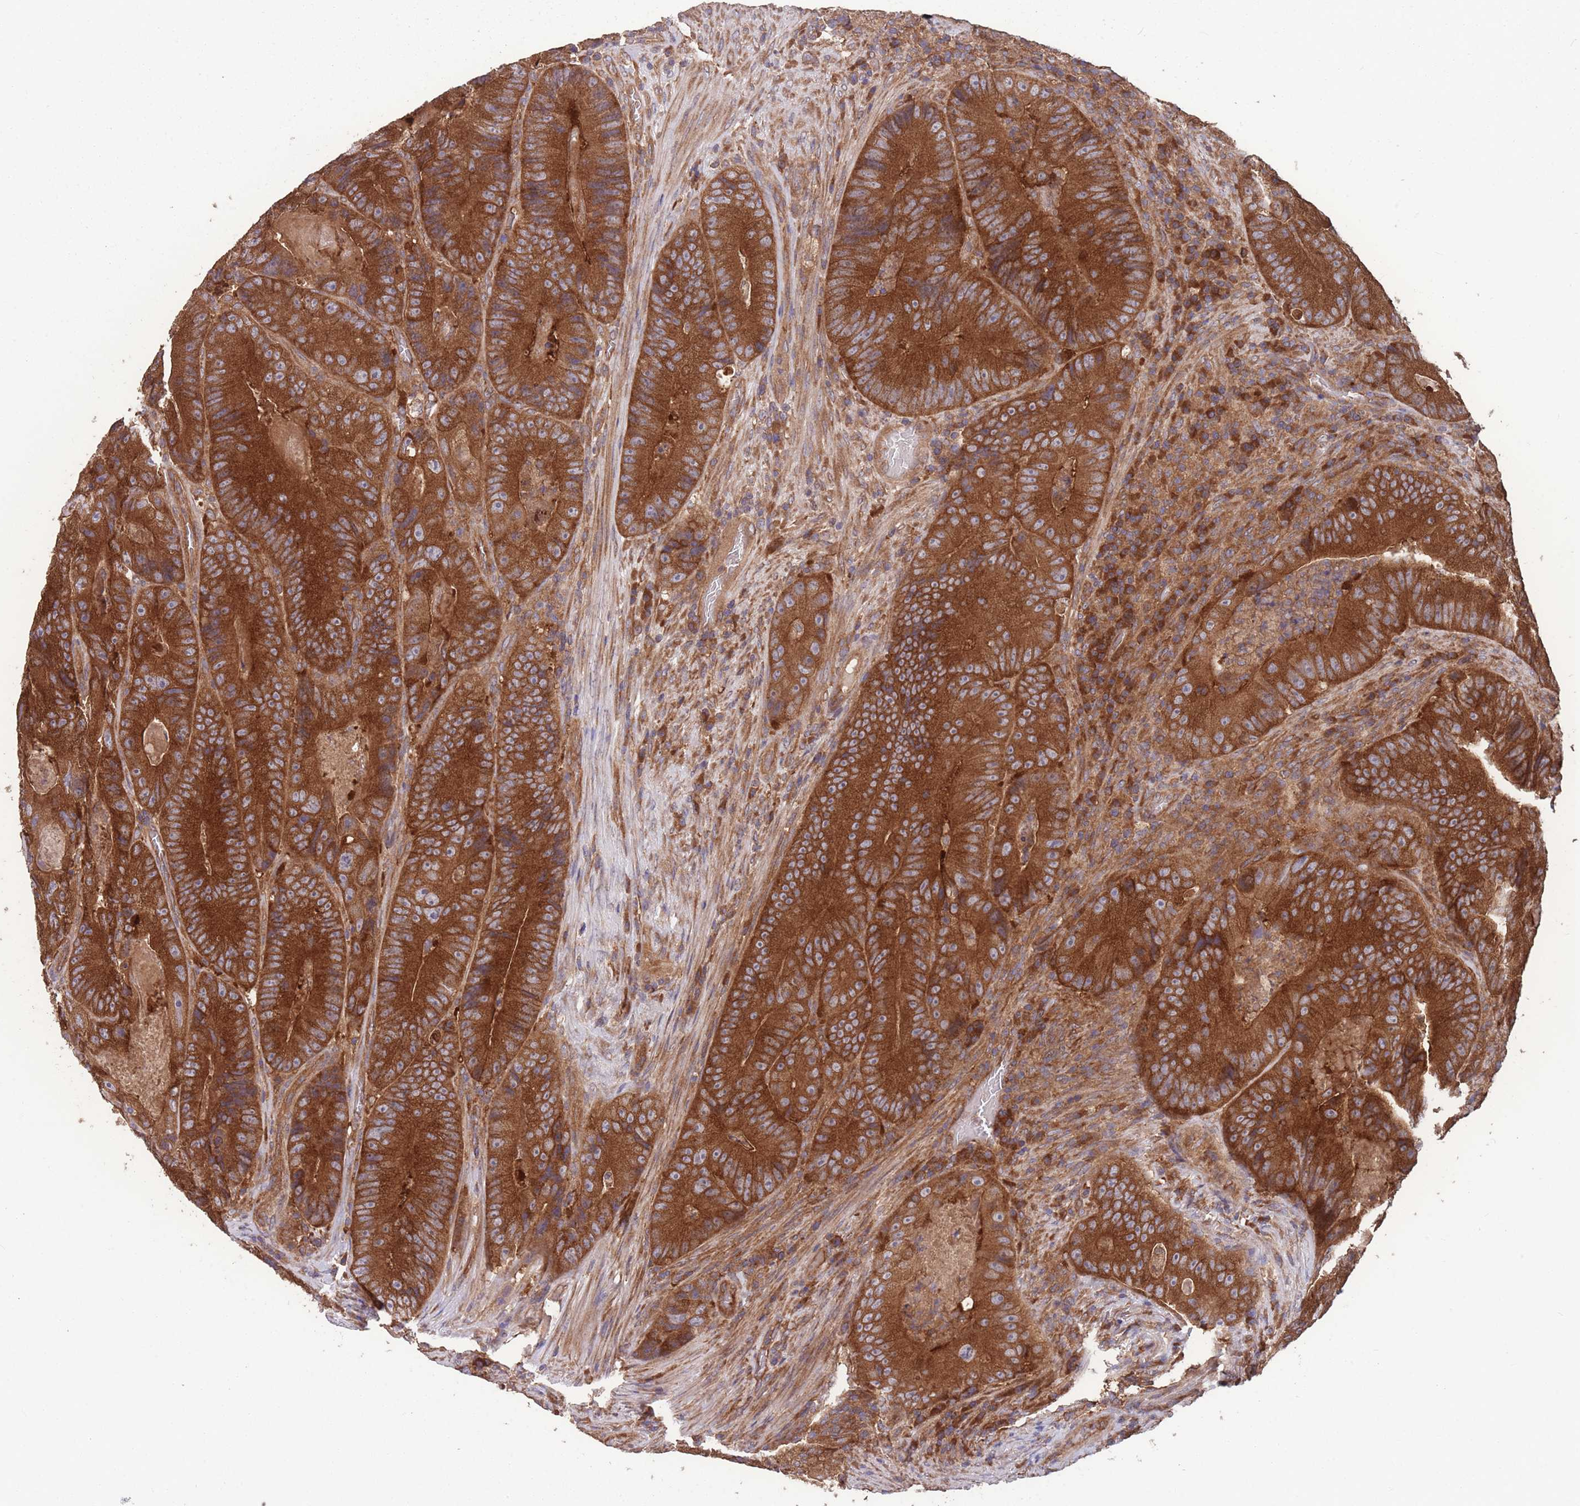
{"staining": {"intensity": "strong", "quantity": ">75%", "location": "cytoplasmic/membranous"}, "tissue": "colorectal cancer", "cell_type": "Tumor cells", "image_type": "cancer", "snomed": [{"axis": "morphology", "description": "Adenocarcinoma, NOS"}, {"axis": "topography", "description": "Colon"}], "caption": "There is high levels of strong cytoplasmic/membranous positivity in tumor cells of colorectal adenocarcinoma, as demonstrated by immunohistochemical staining (brown color).", "gene": "ZPR1", "patient": {"sex": "female", "age": 86}}